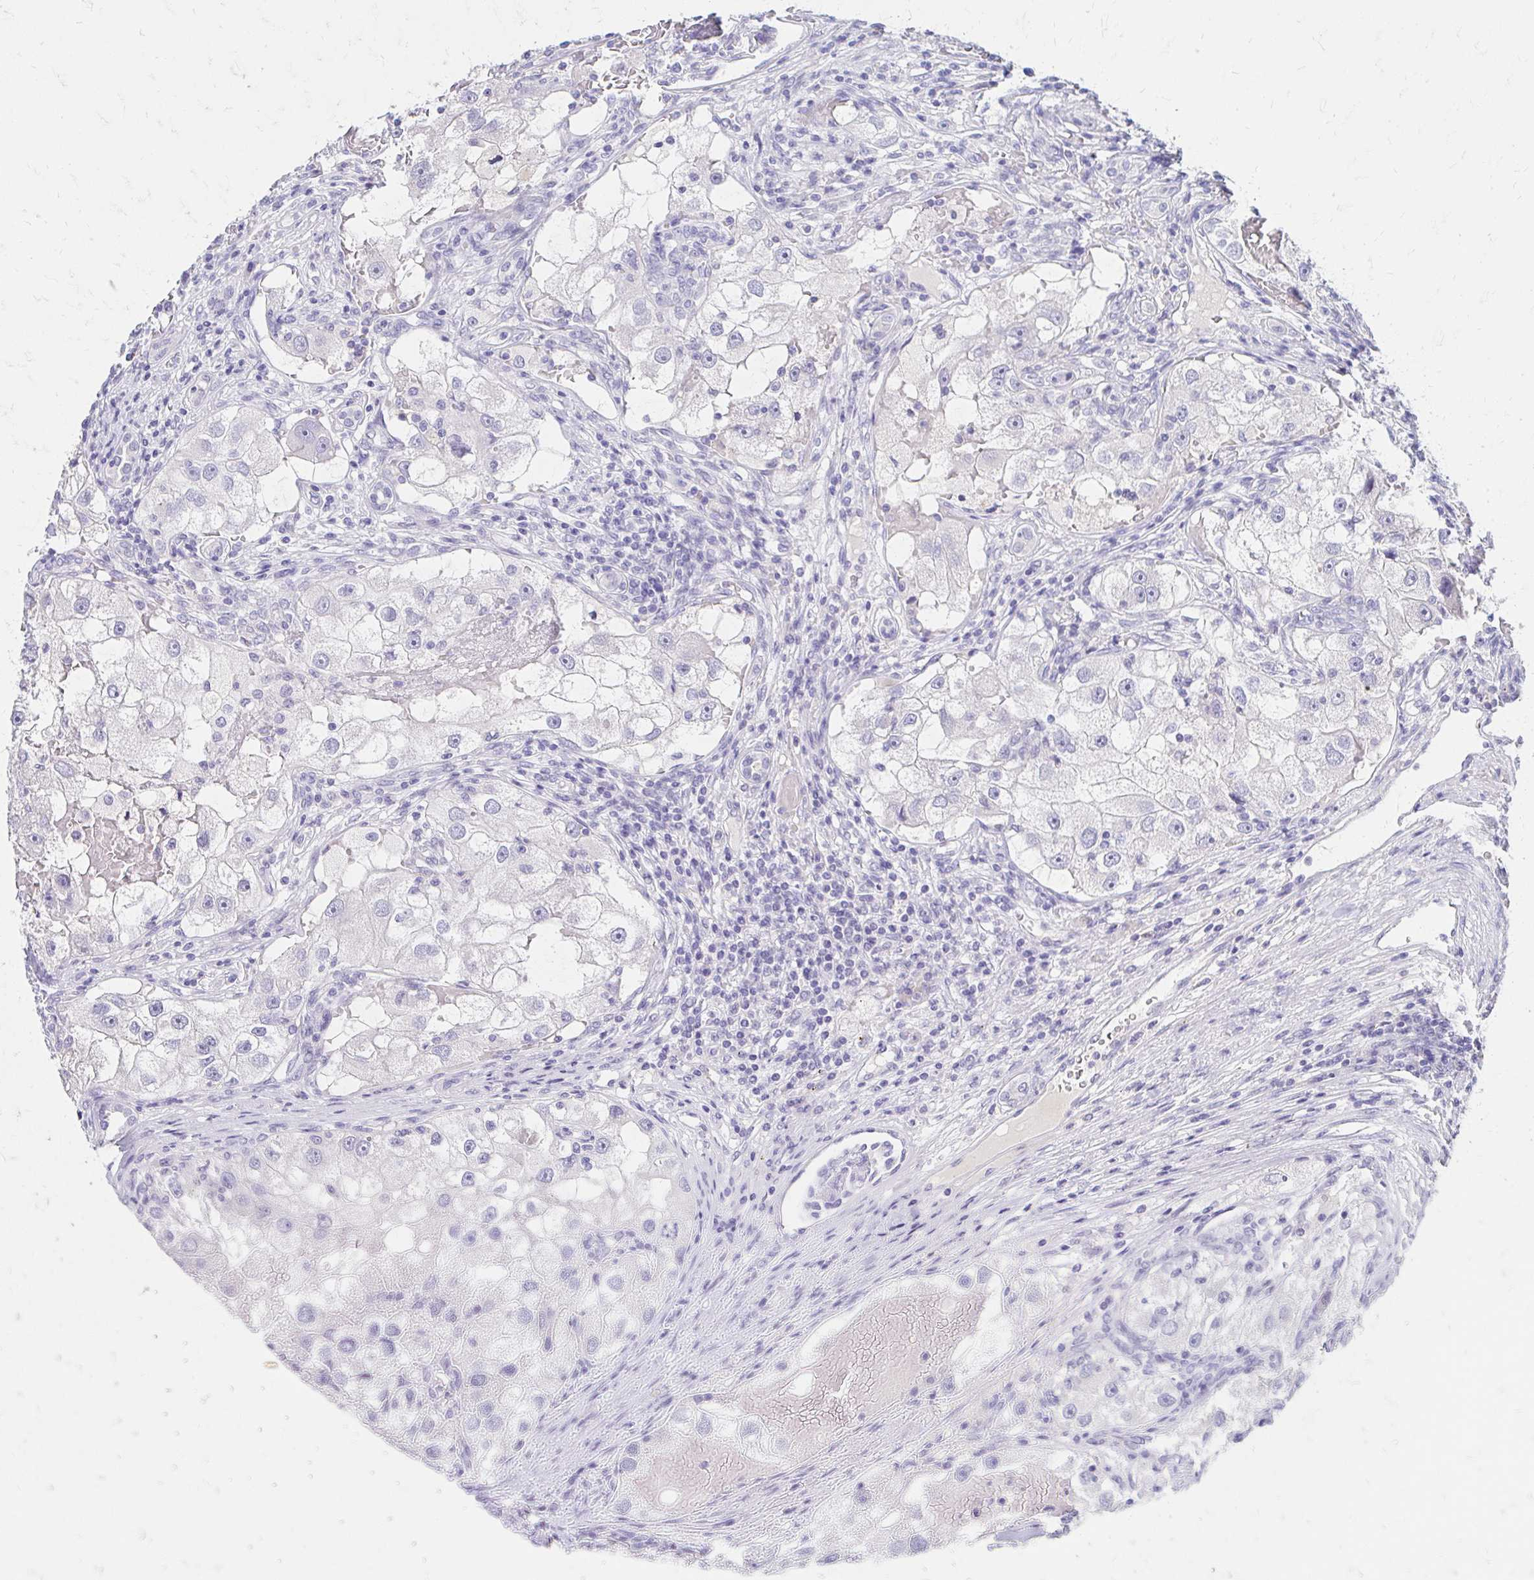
{"staining": {"intensity": "negative", "quantity": "none", "location": "none"}, "tissue": "renal cancer", "cell_type": "Tumor cells", "image_type": "cancer", "snomed": [{"axis": "morphology", "description": "Adenocarcinoma, NOS"}, {"axis": "topography", "description": "Kidney"}], "caption": "The IHC micrograph has no significant expression in tumor cells of adenocarcinoma (renal) tissue.", "gene": "AZGP1", "patient": {"sex": "male", "age": 63}}